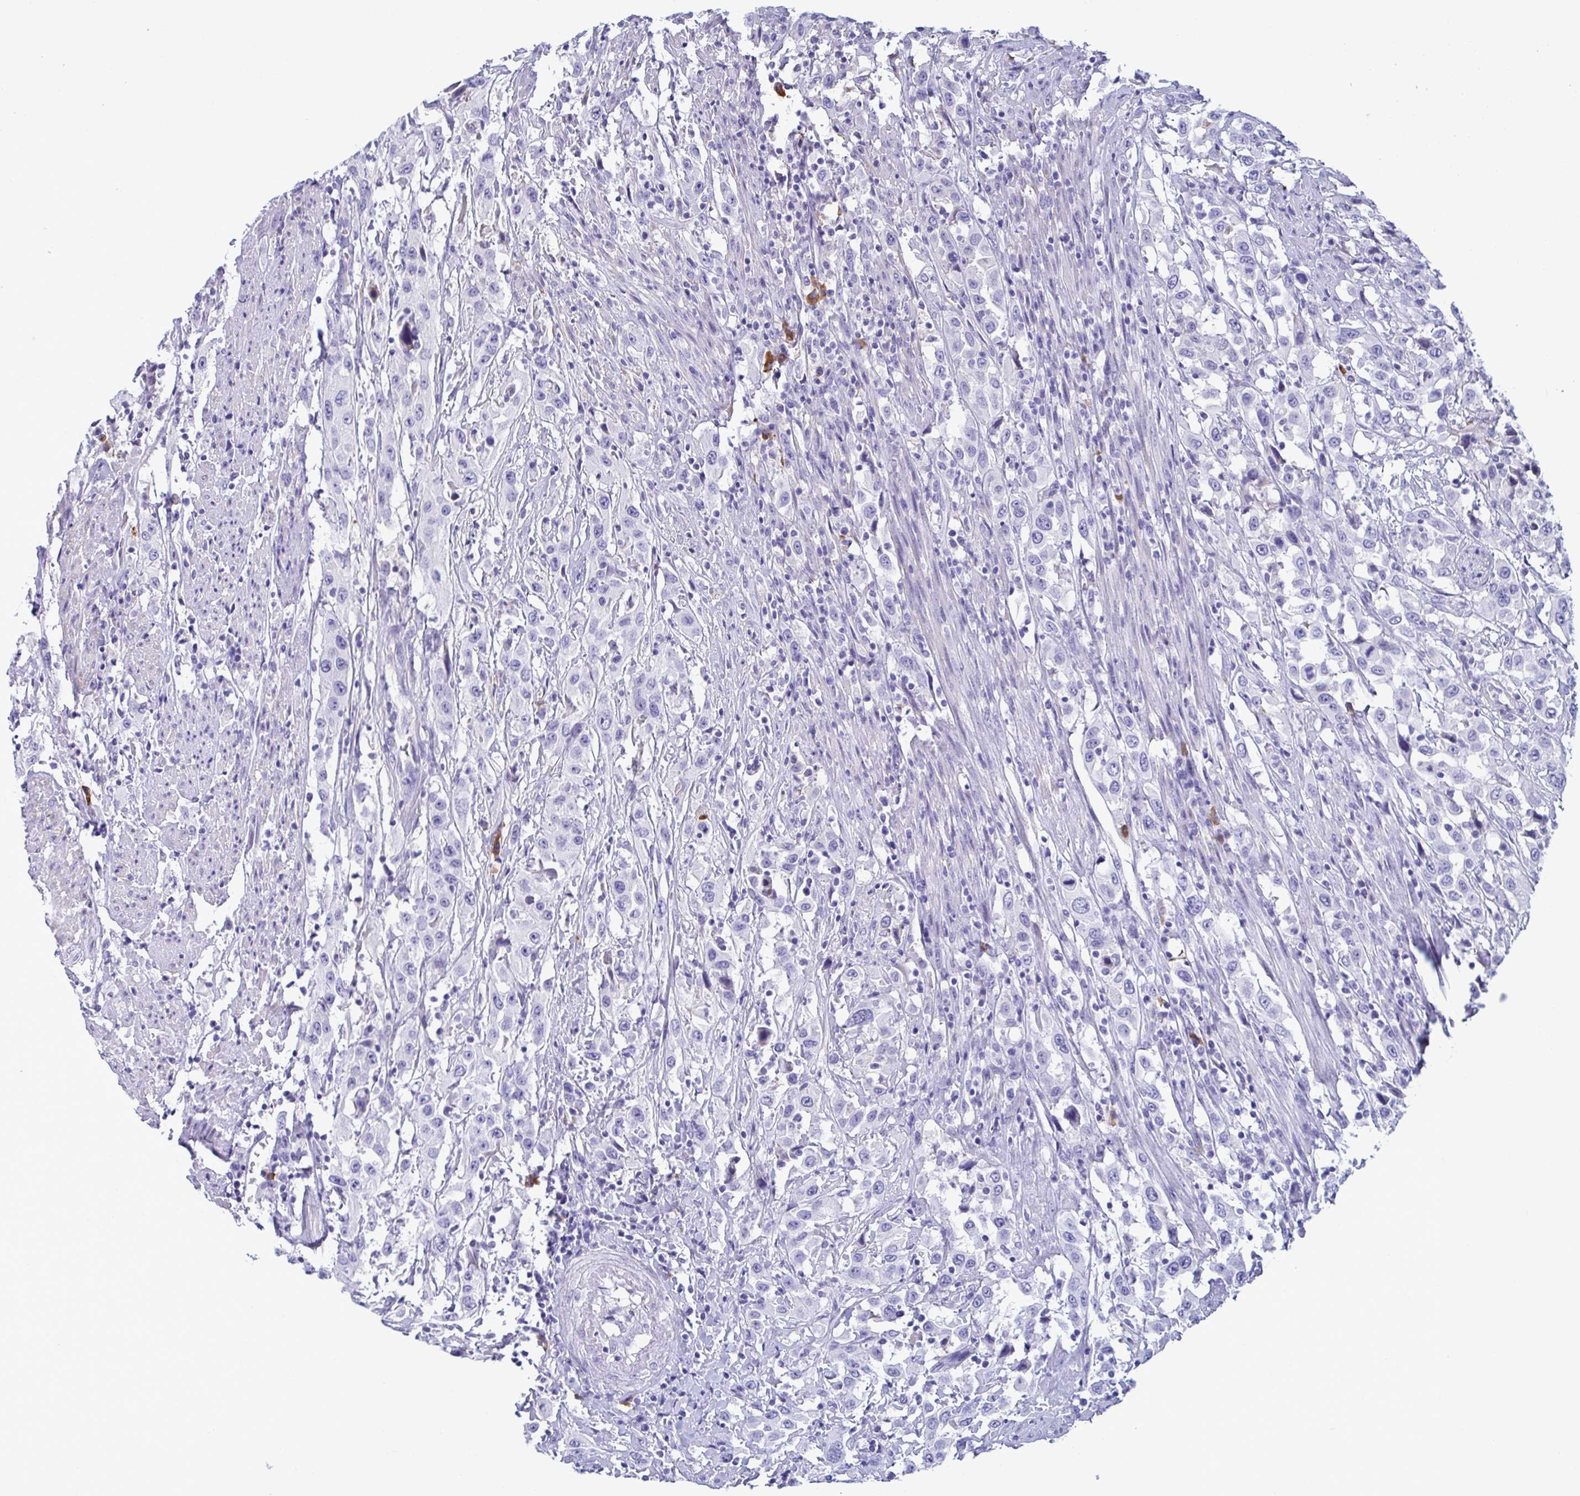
{"staining": {"intensity": "negative", "quantity": "none", "location": "none"}, "tissue": "urothelial cancer", "cell_type": "Tumor cells", "image_type": "cancer", "snomed": [{"axis": "morphology", "description": "Urothelial carcinoma, High grade"}, {"axis": "topography", "description": "Urinary bladder"}], "caption": "This image is of urothelial cancer stained with IHC to label a protein in brown with the nuclei are counter-stained blue. There is no positivity in tumor cells.", "gene": "MS4A14", "patient": {"sex": "male", "age": 61}}